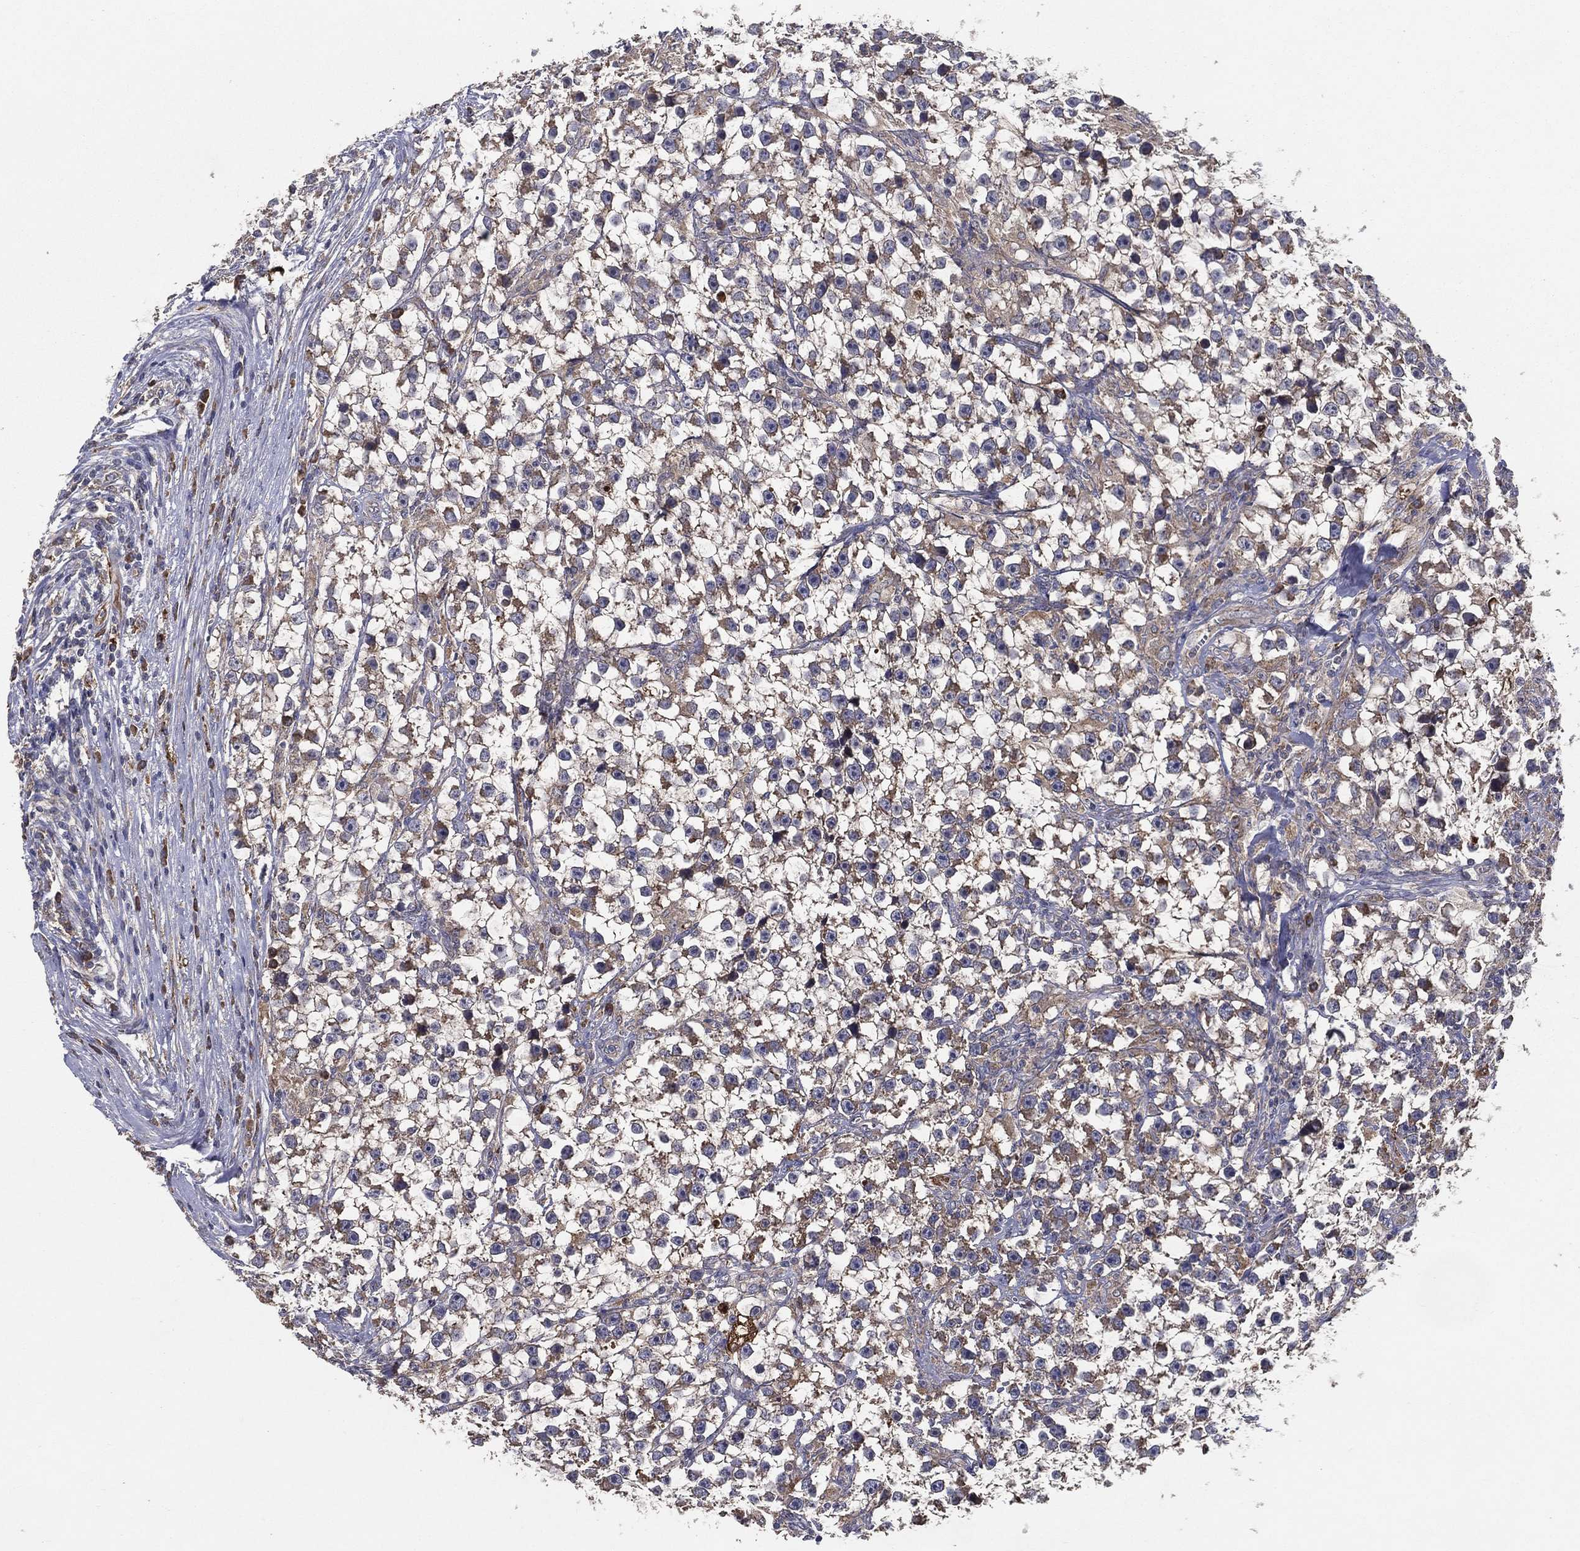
{"staining": {"intensity": "negative", "quantity": "none", "location": "none"}, "tissue": "testis cancer", "cell_type": "Tumor cells", "image_type": "cancer", "snomed": [{"axis": "morphology", "description": "Seminoma, NOS"}, {"axis": "topography", "description": "Testis"}], "caption": "This is a micrograph of IHC staining of seminoma (testis), which shows no staining in tumor cells.", "gene": "MT-ND1", "patient": {"sex": "male", "age": 59}}